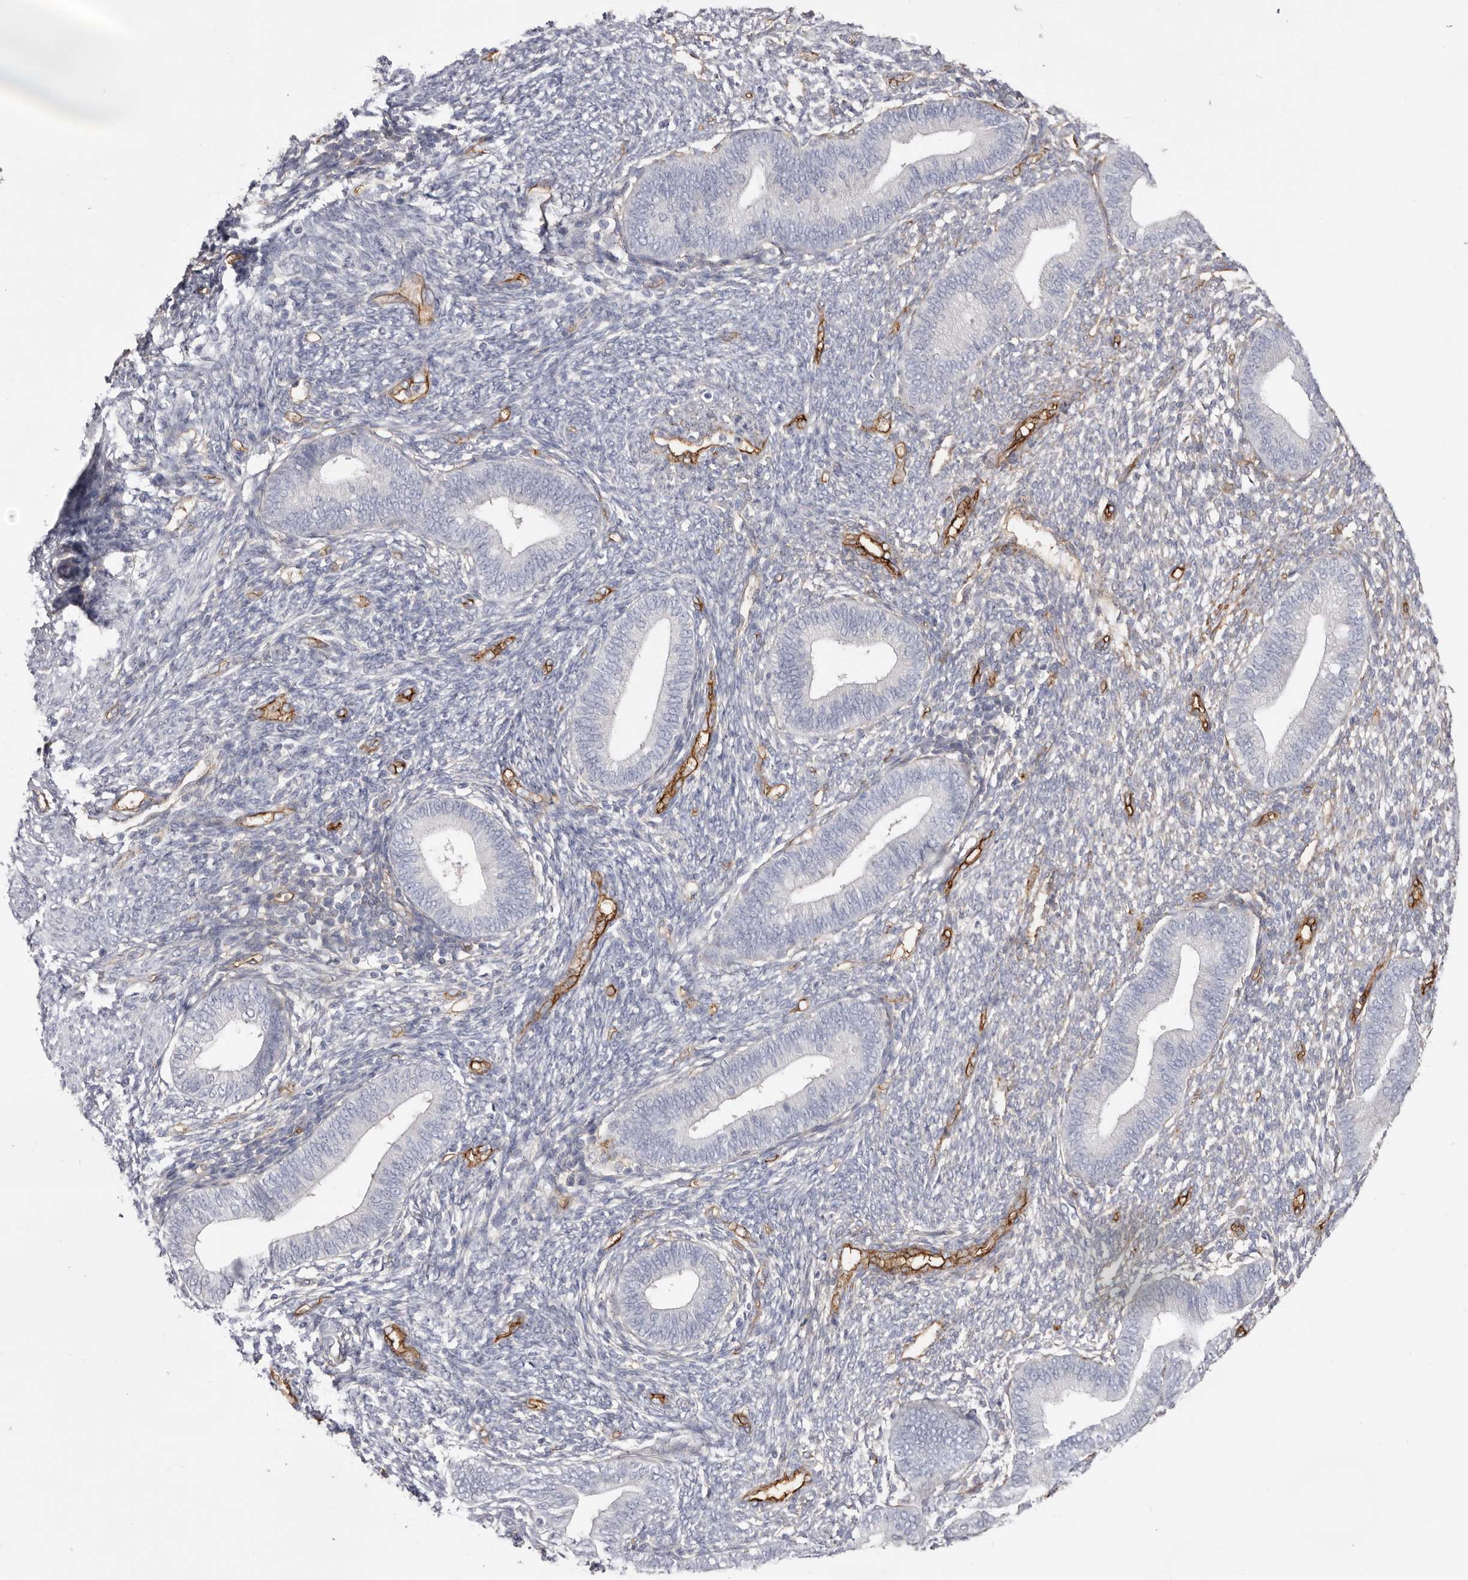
{"staining": {"intensity": "negative", "quantity": "none", "location": "none"}, "tissue": "endometrium", "cell_type": "Cells in endometrial stroma", "image_type": "normal", "snomed": [{"axis": "morphology", "description": "Normal tissue, NOS"}, {"axis": "topography", "description": "Endometrium"}], "caption": "The histopathology image exhibits no significant staining in cells in endometrial stroma of endometrium. The staining is performed using DAB (3,3'-diaminobenzidine) brown chromogen with nuclei counter-stained in using hematoxylin.", "gene": "LRRC66", "patient": {"sex": "female", "age": 46}}